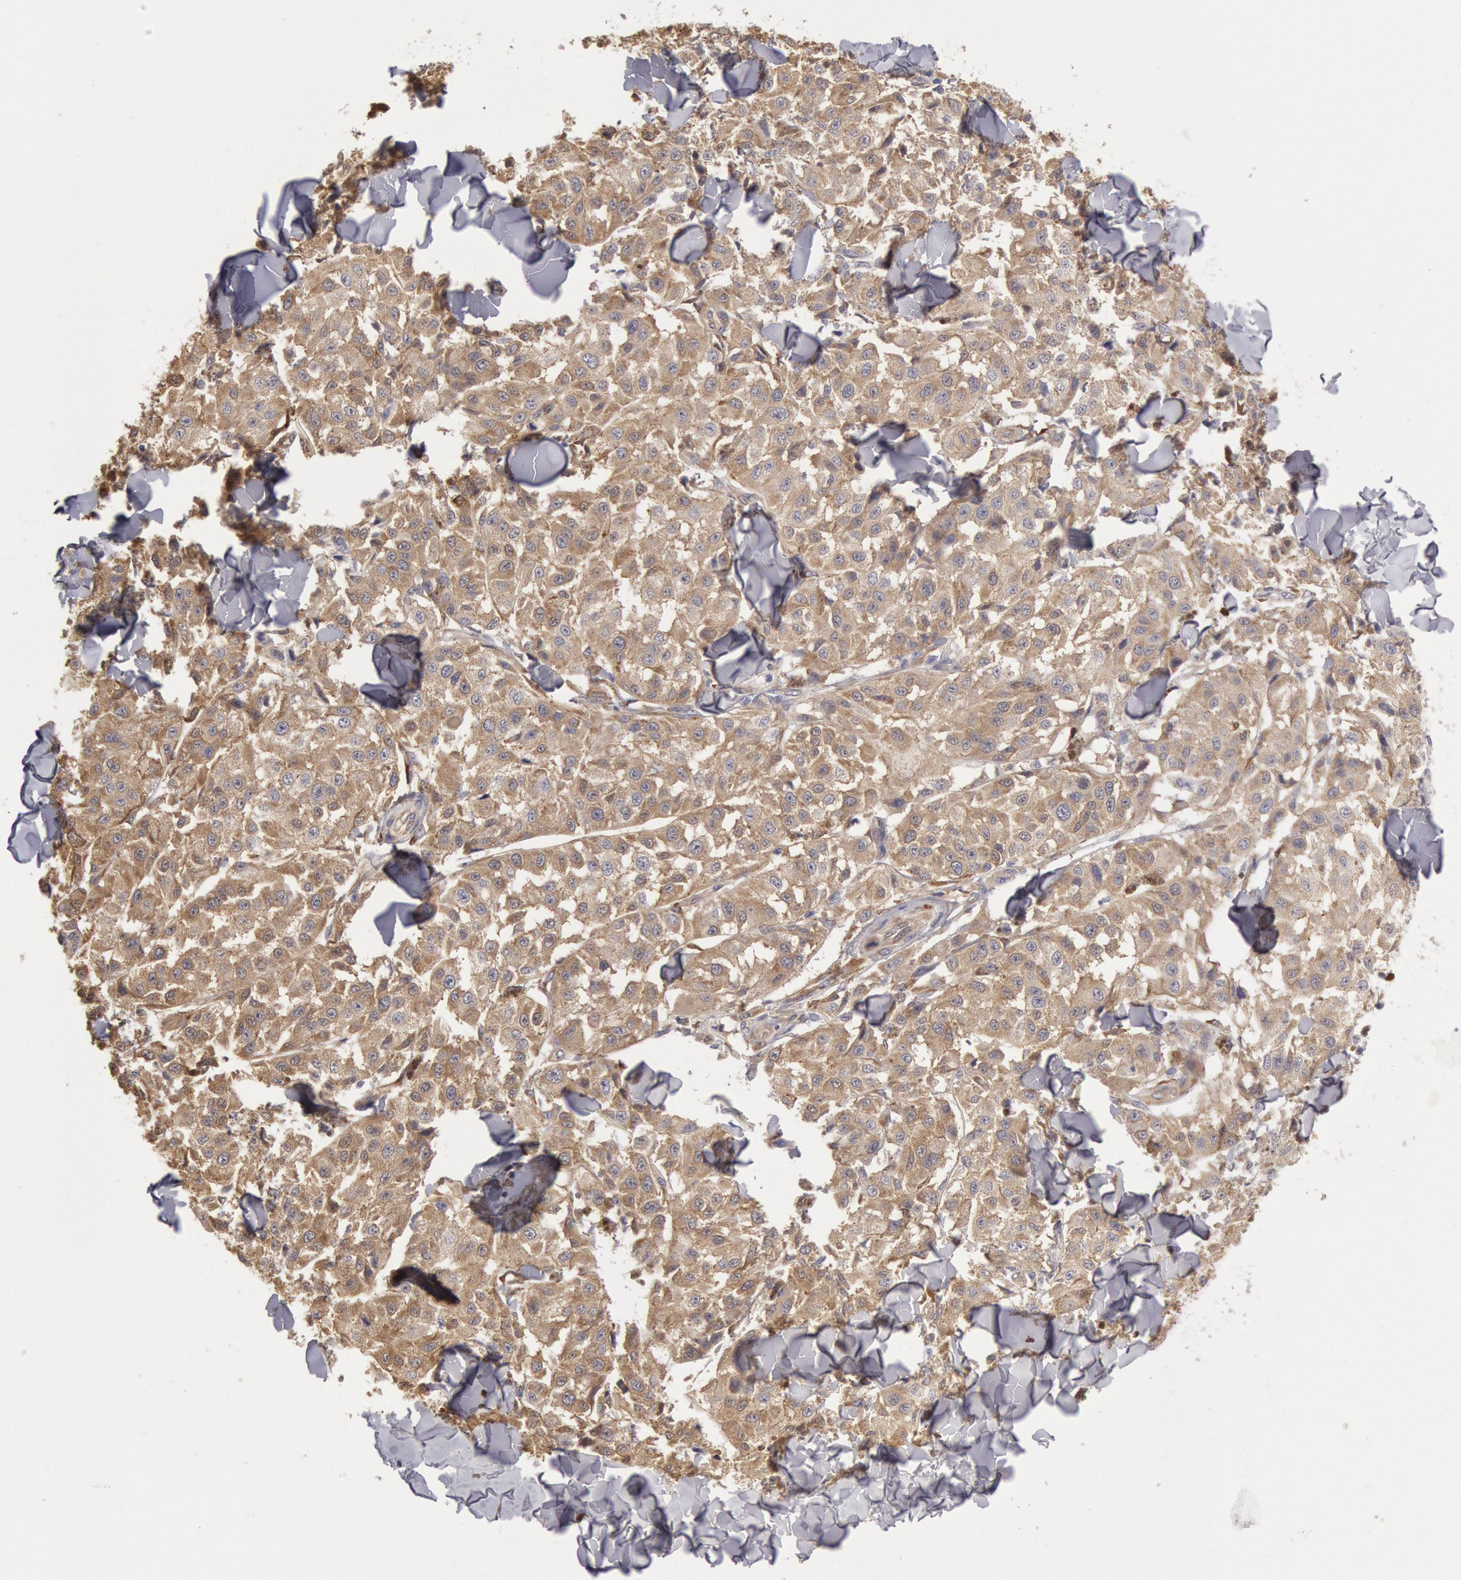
{"staining": {"intensity": "moderate", "quantity": ">75%", "location": "cytoplasmic/membranous"}, "tissue": "melanoma", "cell_type": "Tumor cells", "image_type": "cancer", "snomed": [{"axis": "morphology", "description": "Malignant melanoma, NOS"}, {"axis": "topography", "description": "Skin"}], "caption": "A histopathology image of human melanoma stained for a protein exhibits moderate cytoplasmic/membranous brown staining in tumor cells.", "gene": "CCDC50", "patient": {"sex": "female", "age": 64}}